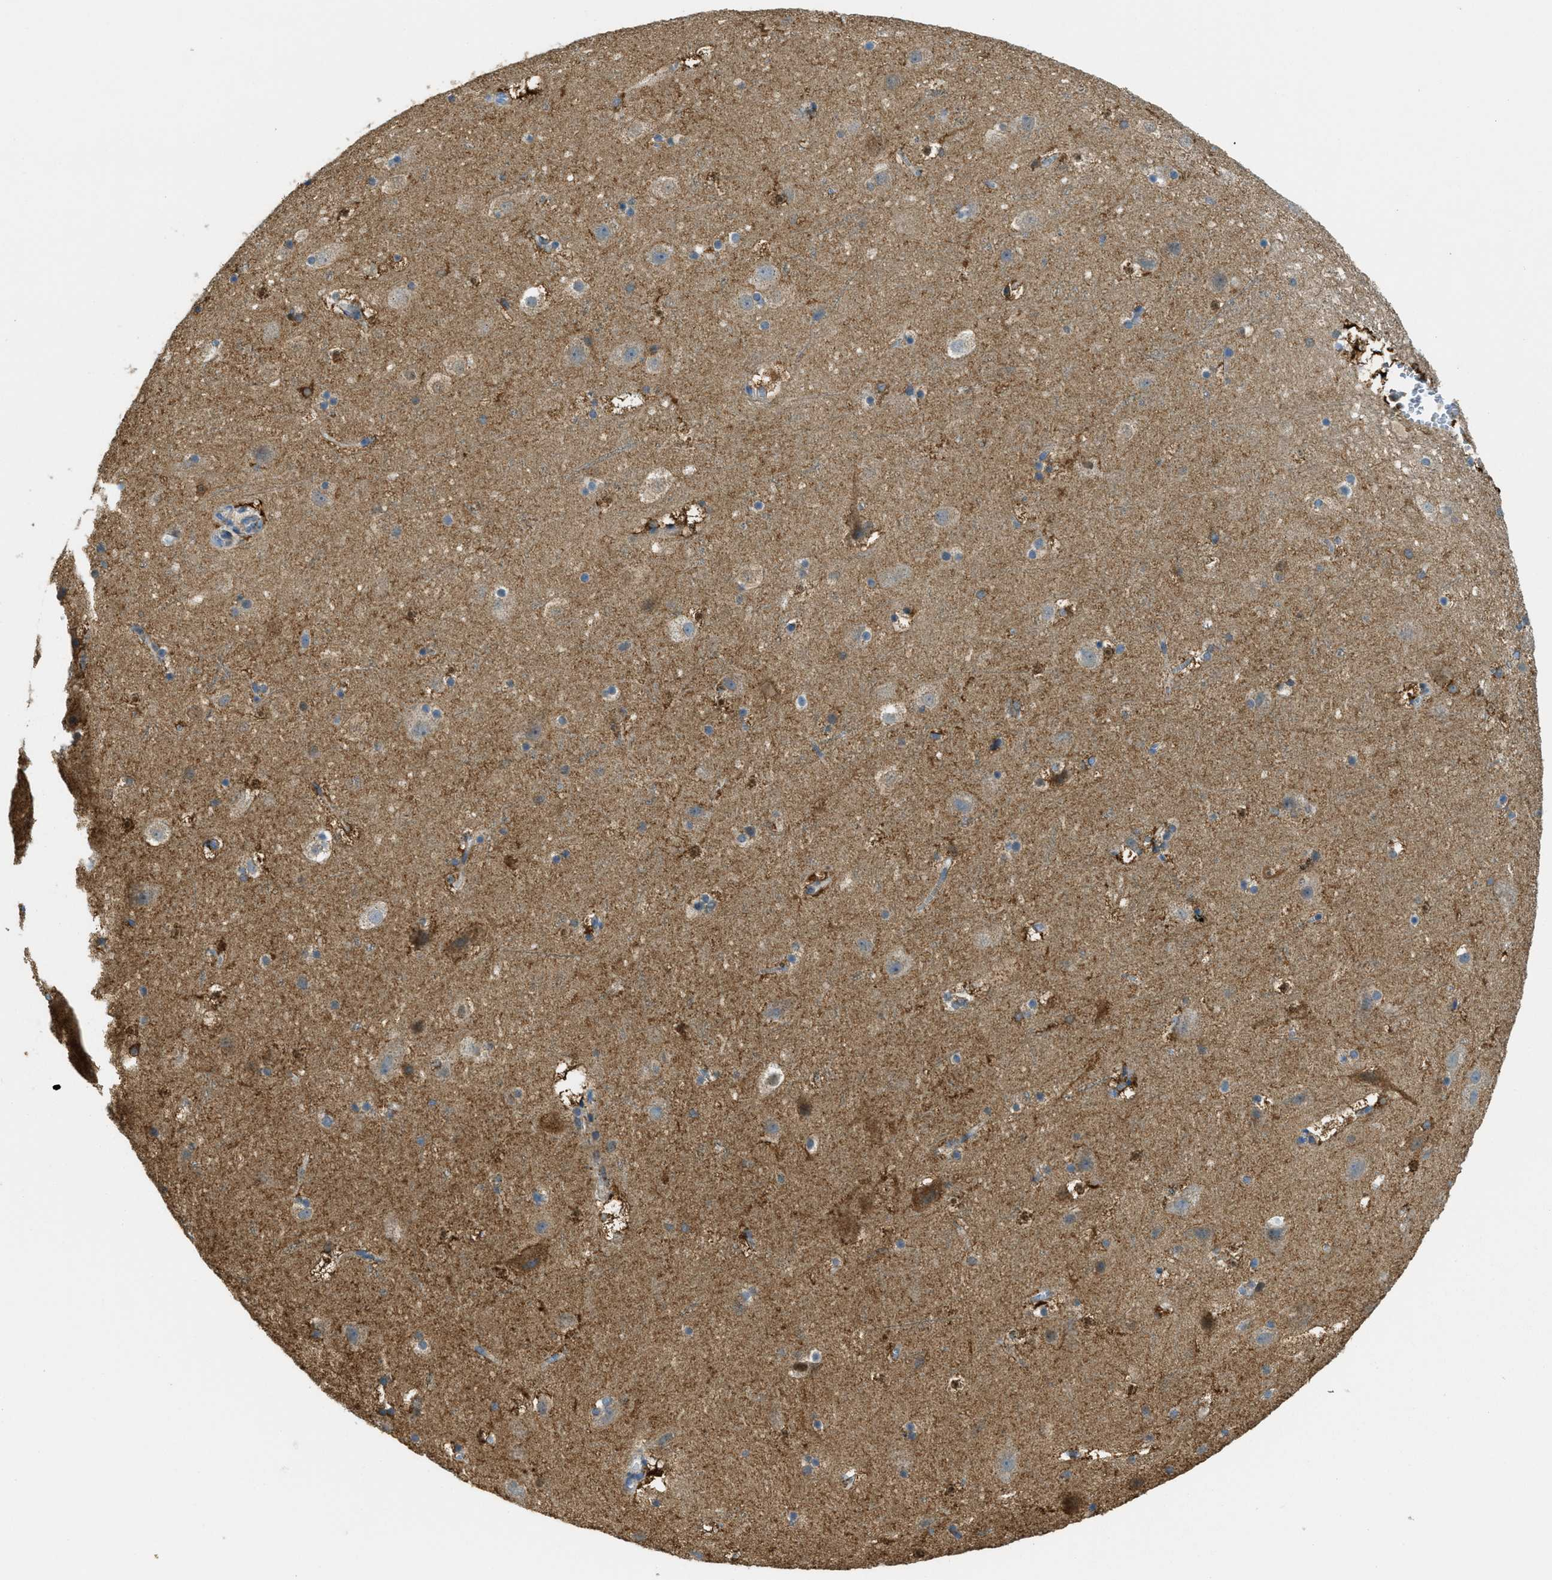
{"staining": {"intensity": "moderate", "quantity": "<25%", "location": "cytoplasmic/membranous"}, "tissue": "cerebral cortex", "cell_type": "Endothelial cells", "image_type": "normal", "snomed": [{"axis": "morphology", "description": "Normal tissue, NOS"}, {"axis": "topography", "description": "Cerebral cortex"}], "caption": "Cerebral cortex stained with a brown dye exhibits moderate cytoplasmic/membranous positive staining in approximately <25% of endothelial cells.", "gene": "RFFL", "patient": {"sex": "male", "age": 45}}